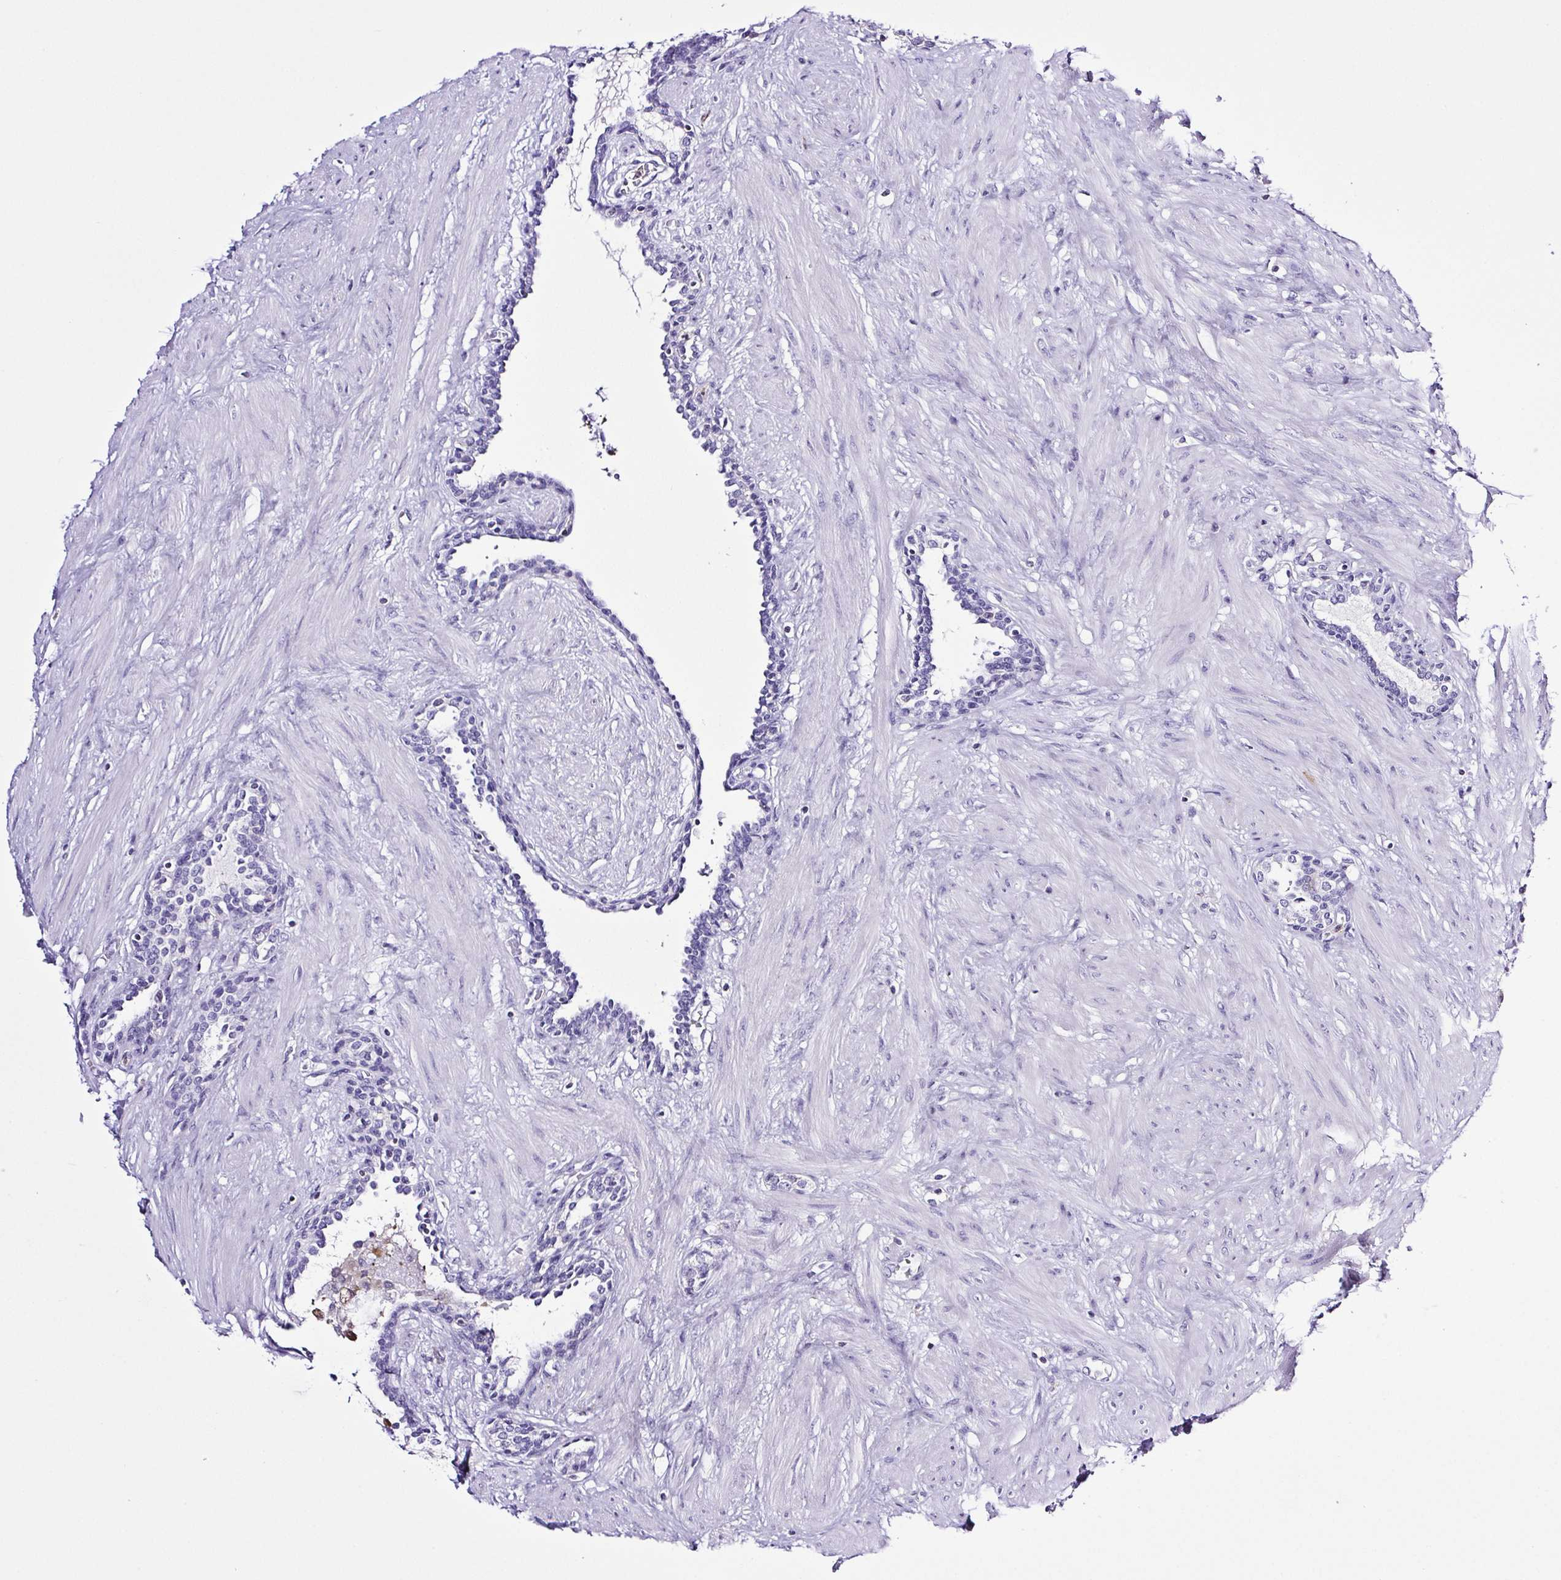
{"staining": {"intensity": "negative", "quantity": "none", "location": "none"}, "tissue": "prostate", "cell_type": "Glandular cells", "image_type": "normal", "snomed": [{"axis": "morphology", "description": "Normal tissue, NOS"}, {"axis": "topography", "description": "Prostate"}], "caption": "A histopathology image of human prostate is negative for staining in glandular cells. The staining was performed using DAB (3,3'-diaminobenzidine) to visualize the protein expression in brown, while the nuclei were stained in blue with hematoxylin (Magnification: 20x).", "gene": "SYNPR", "patient": {"sex": "male", "age": 55}}